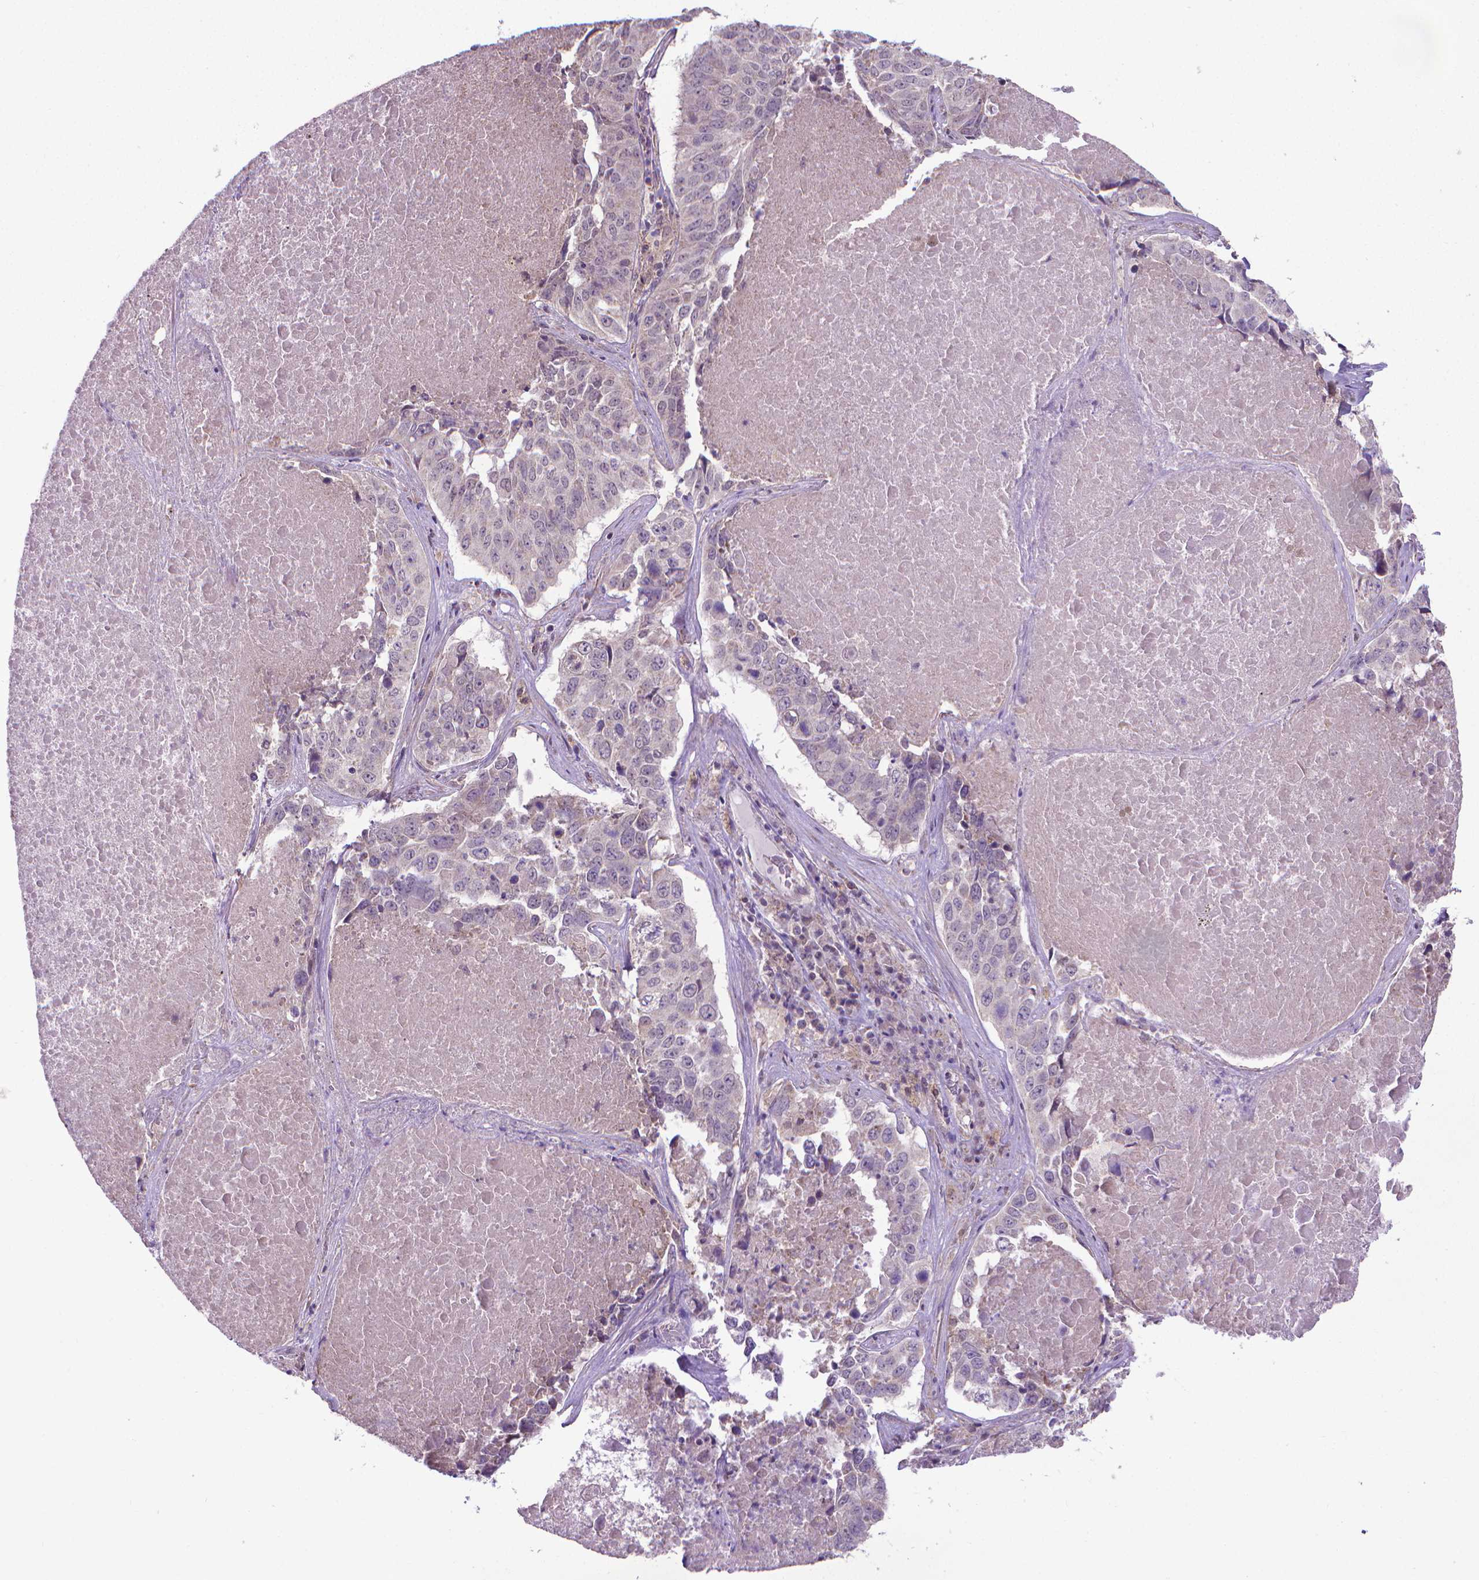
{"staining": {"intensity": "negative", "quantity": "none", "location": "none"}, "tissue": "lung cancer", "cell_type": "Tumor cells", "image_type": "cancer", "snomed": [{"axis": "morphology", "description": "Normal tissue, NOS"}, {"axis": "morphology", "description": "Squamous cell carcinoma, NOS"}, {"axis": "topography", "description": "Bronchus"}, {"axis": "topography", "description": "Lung"}], "caption": "Human lung squamous cell carcinoma stained for a protein using immunohistochemistry (IHC) displays no positivity in tumor cells.", "gene": "GPR63", "patient": {"sex": "male", "age": 64}}